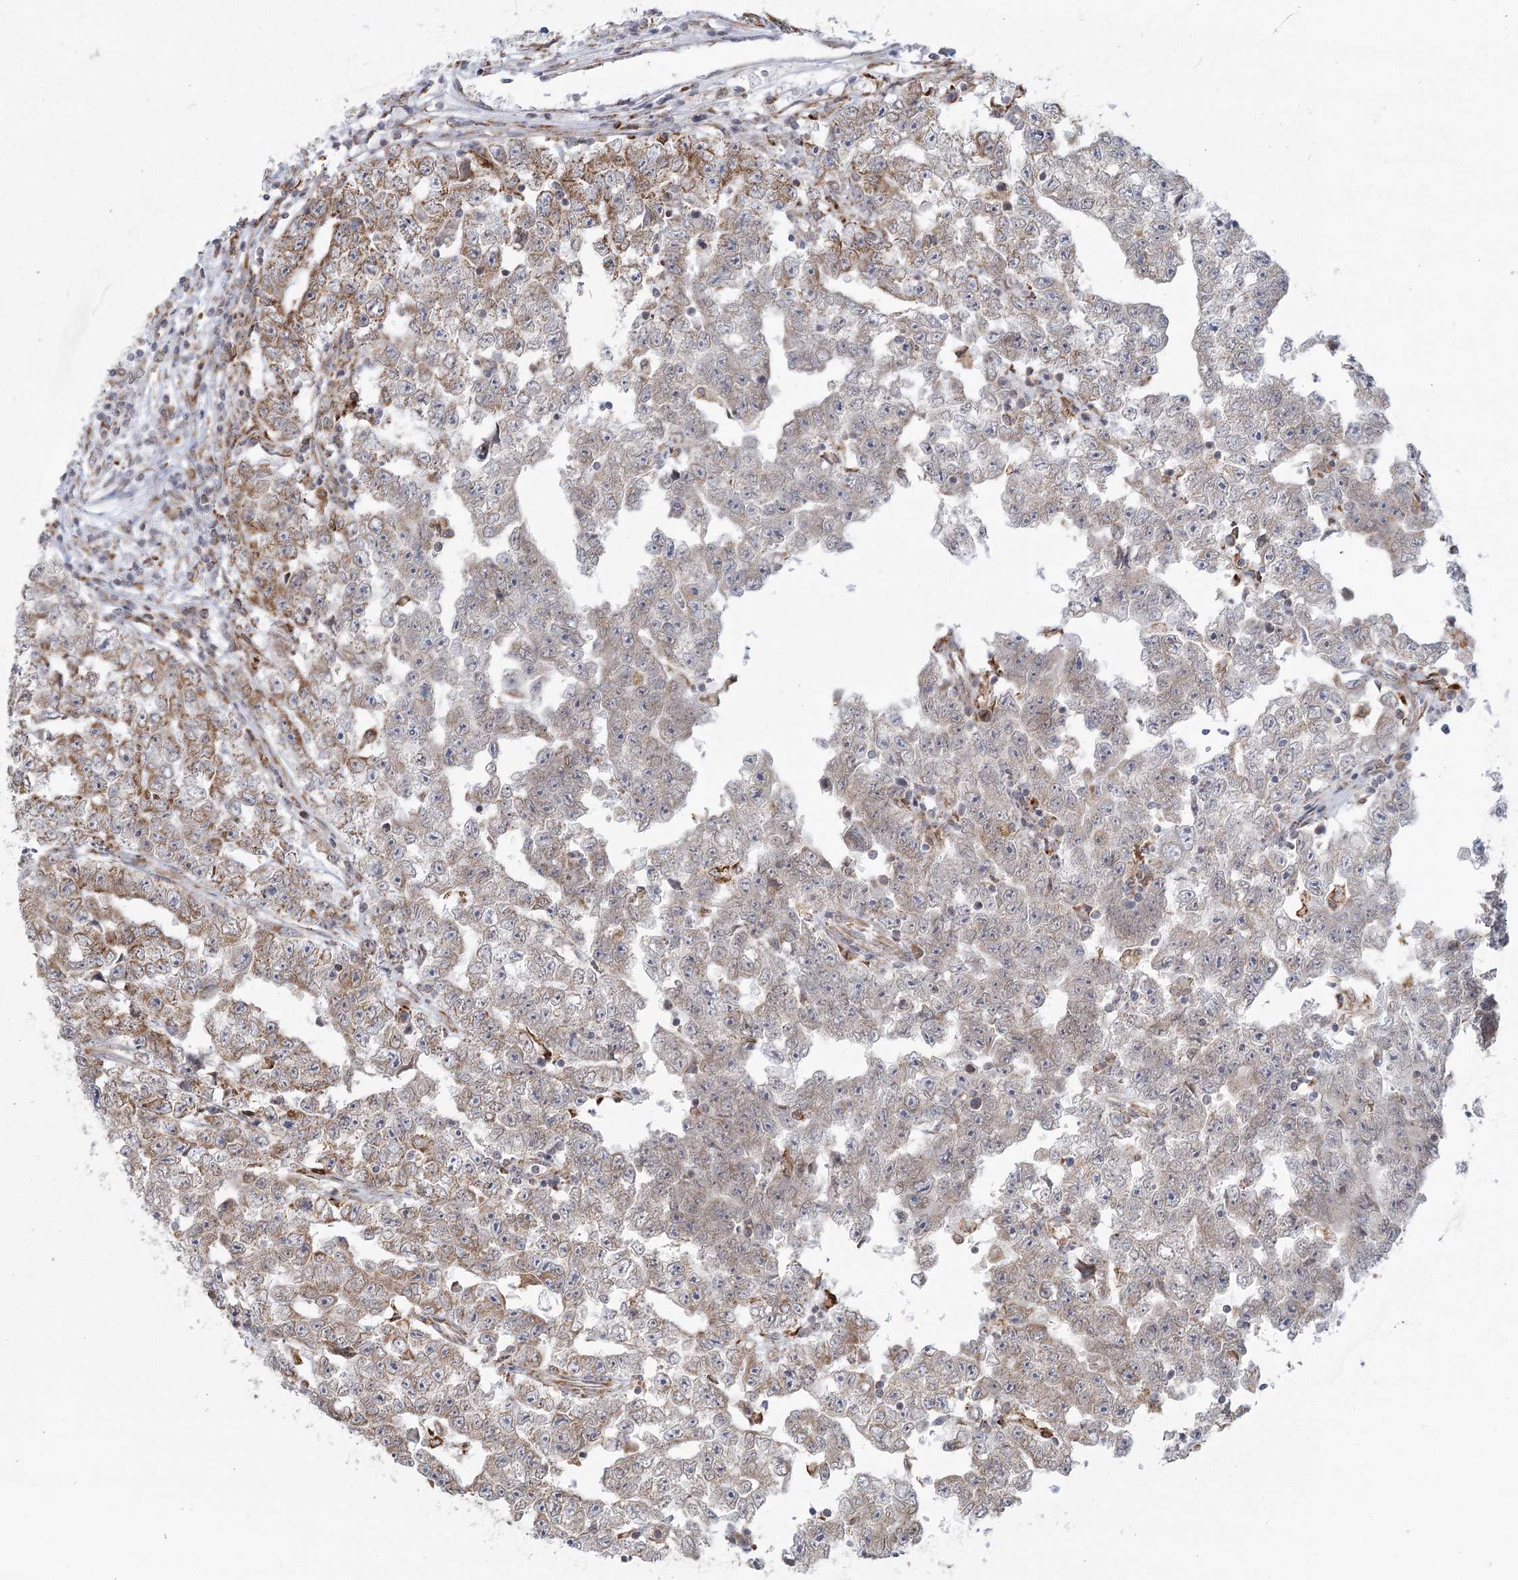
{"staining": {"intensity": "moderate", "quantity": "25%-75%", "location": "cytoplasmic/membranous"}, "tissue": "testis cancer", "cell_type": "Tumor cells", "image_type": "cancer", "snomed": [{"axis": "morphology", "description": "Carcinoma, Embryonal, NOS"}, {"axis": "topography", "description": "Testis"}], "caption": "Tumor cells exhibit moderate cytoplasmic/membranous staining in about 25%-75% of cells in testis embryonal carcinoma. (Stains: DAB (3,3'-diaminobenzidine) in brown, nuclei in blue, Microscopy: brightfield microscopy at high magnification).", "gene": "LACTB", "patient": {"sex": "male", "age": 25}}